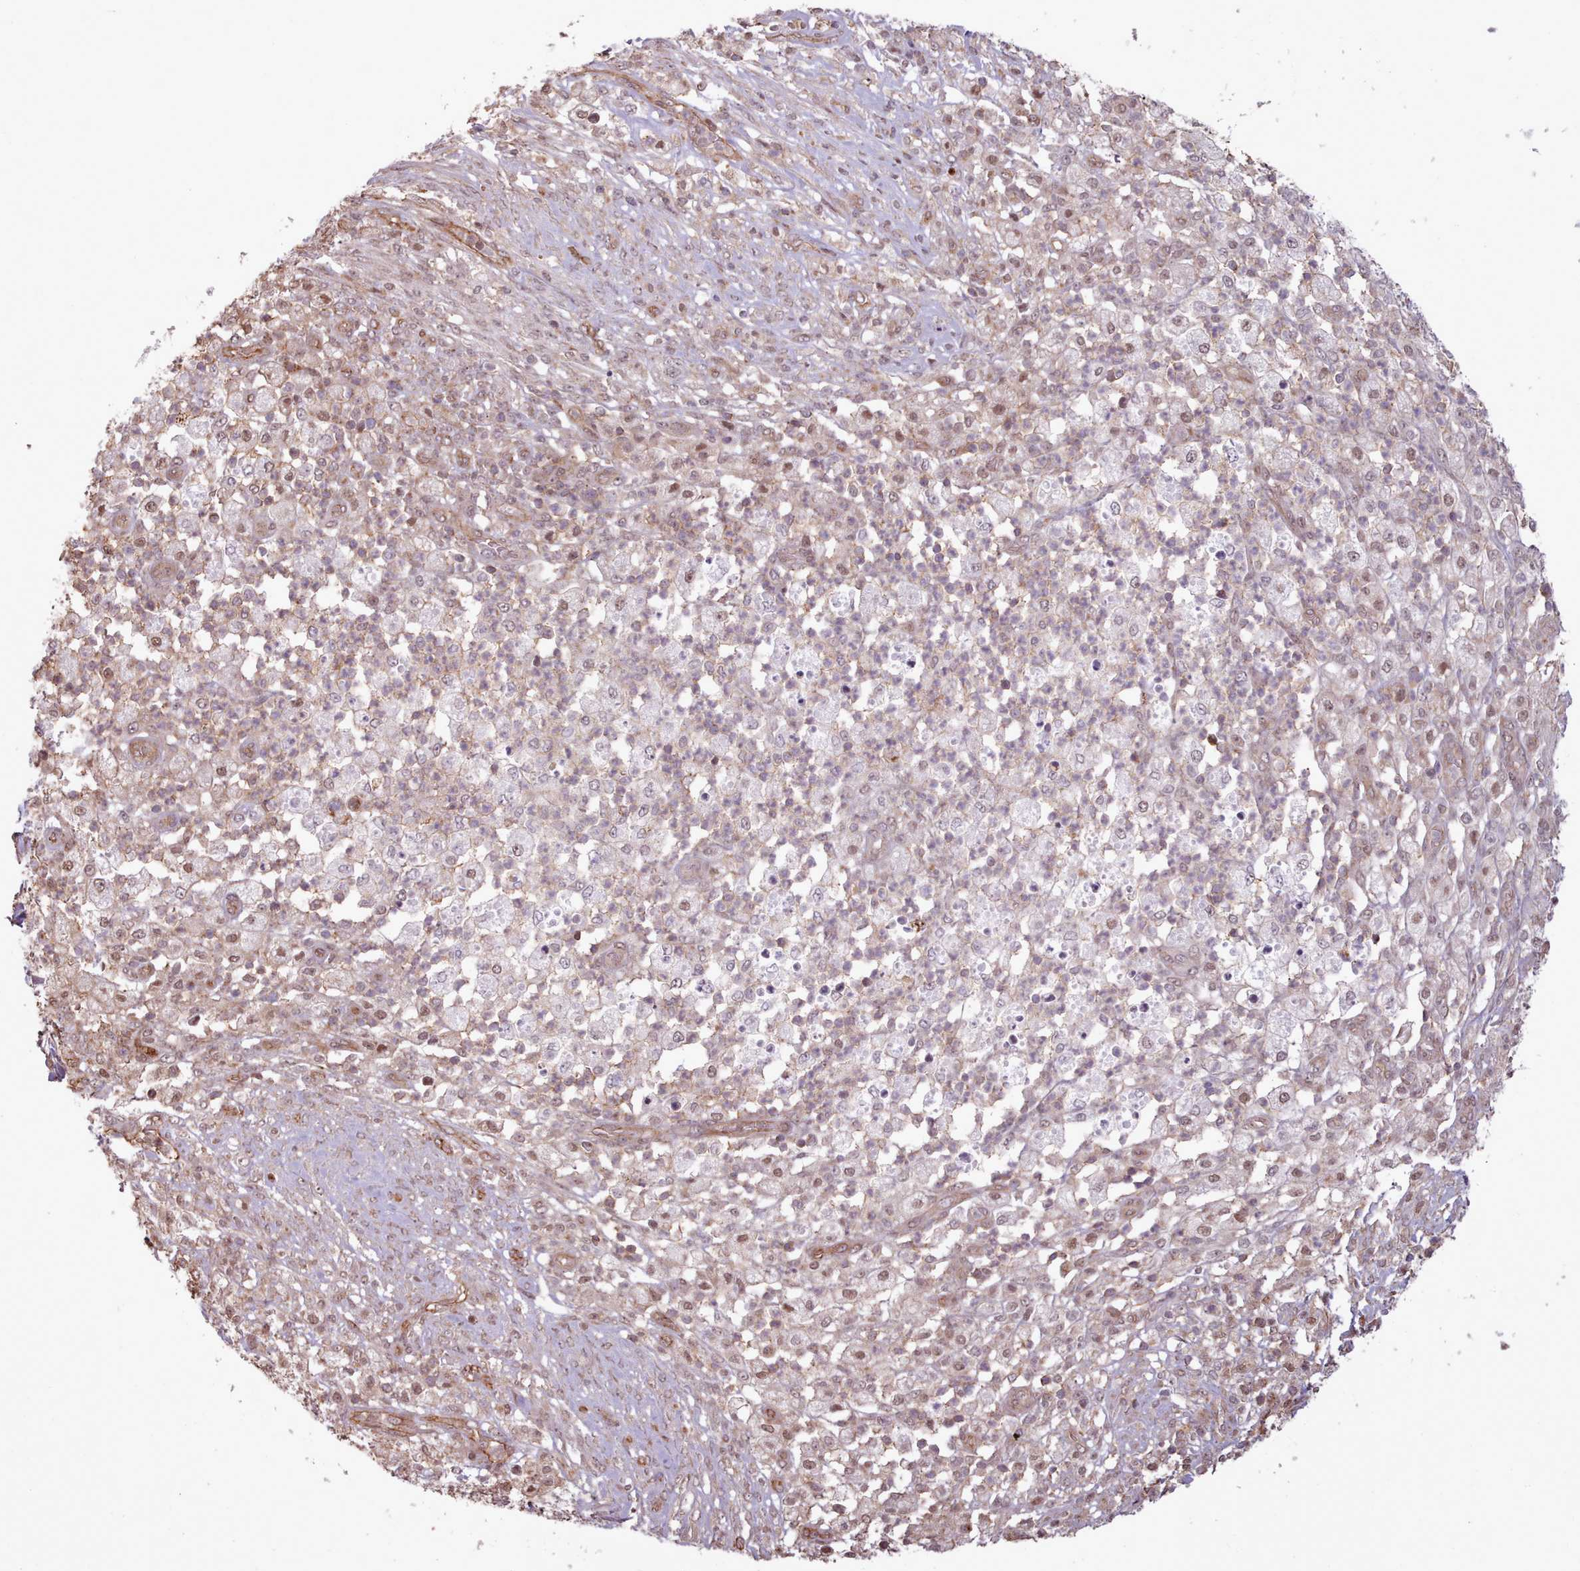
{"staining": {"intensity": "moderate", "quantity": "<25%", "location": "nuclear"}, "tissue": "pancreatic cancer", "cell_type": "Tumor cells", "image_type": "cancer", "snomed": [{"axis": "morphology", "description": "Adenocarcinoma, NOS"}, {"axis": "topography", "description": "Pancreas"}], "caption": "Human adenocarcinoma (pancreatic) stained for a protein (brown) displays moderate nuclear positive positivity in approximately <25% of tumor cells.", "gene": "ZMYM4", "patient": {"sex": "female", "age": 72}}